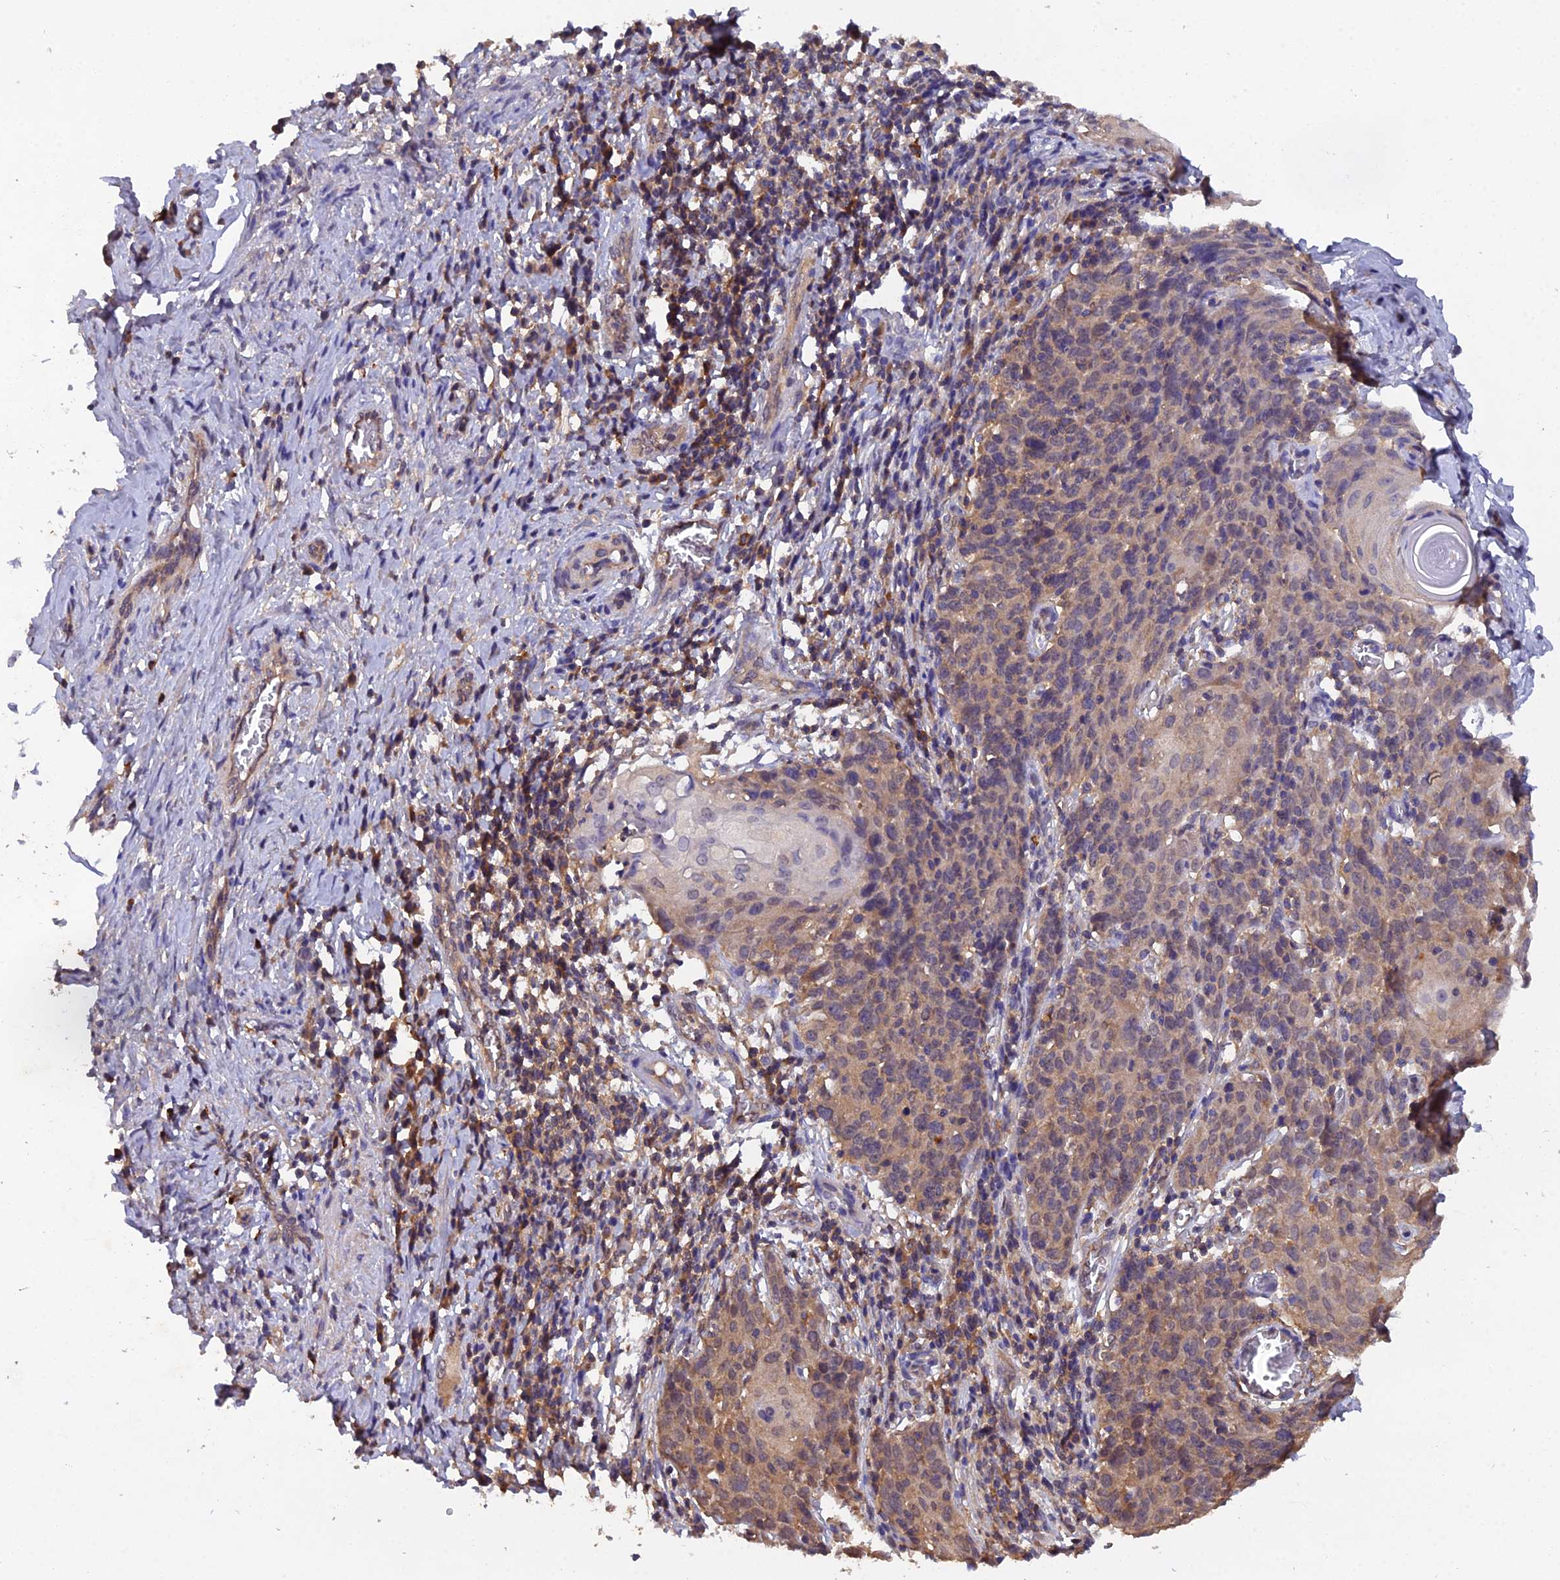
{"staining": {"intensity": "weak", "quantity": "25%-75%", "location": "cytoplasmic/membranous"}, "tissue": "cervical cancer", "cell_type": "Tumor cells", "image_type": "cancer", "snomed": [{"axis": "morphology", "description": "Squamous cell carcinoma, NOS"}, {"axis": "topography", "description": "Cervix"}], "caption": "Cervical squamous cell carcinoma was stained to show a protein in brown. There is low levels of weak cytoplasmic/membranous expression in about 25%-75% of tumor cells.", "gene": "TMEM258", "patient": {"sex": "female", "age": 50}}